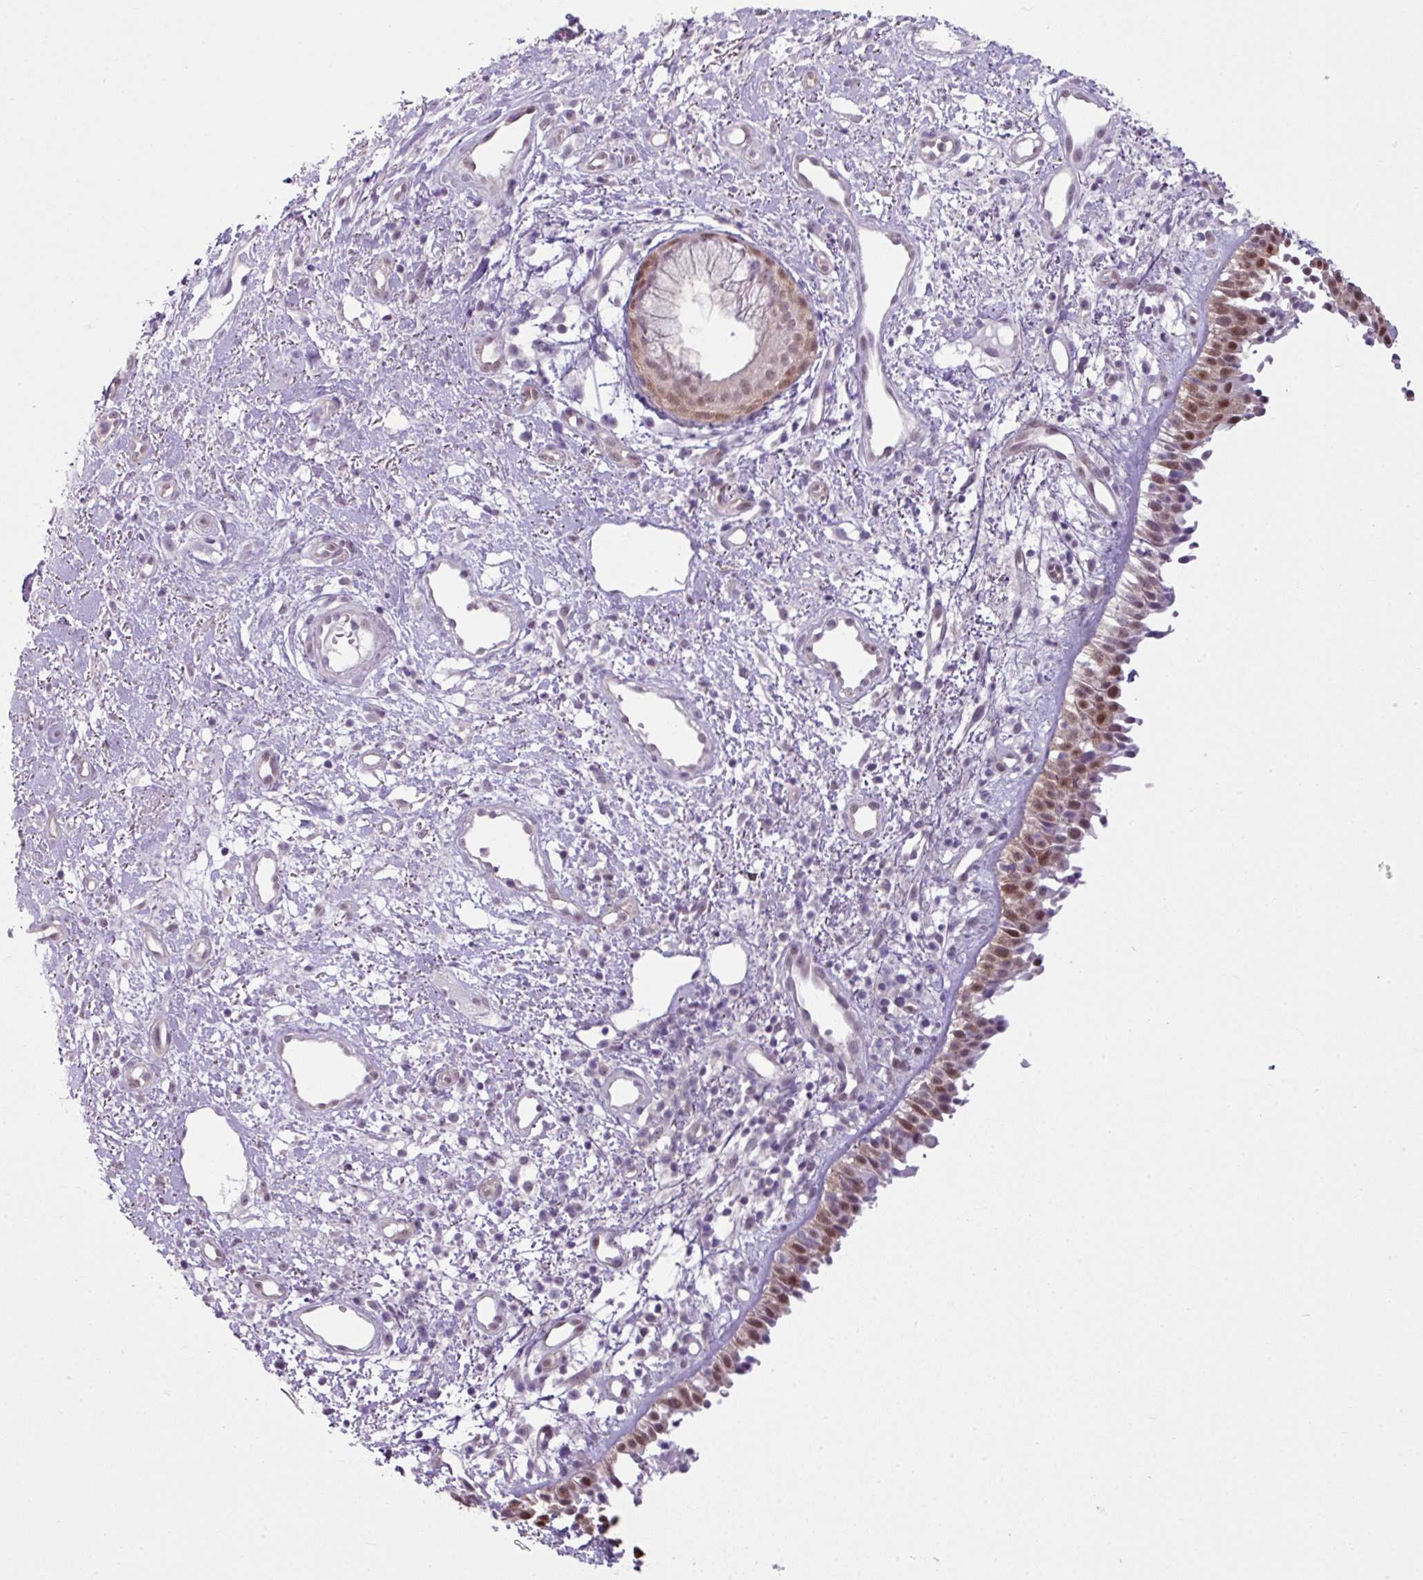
{"staining": {"intensity": "moderate", "quantity": ">75%", "location": "nuclear"}, "tissue": "nasopharynx", "cell_type": "Respiratory epithelial cells", "image_type": "normal", "snomed": [{"axis": "morphology", "description": "Normal tissue, NOS"}, {"axis": "topography", "description": "Cartilage tissue"}, {"axis": "topography", "description": "Nasopharynx"}, {"axis": "topography", "description": "Thyroid gland"}], "caption": "A brown stain shows moderate nuclear positivity of a protein in respiratory epithelial cells of normal nasopharynx. (brown staining indicates protein expression, while blue staining denotes nuclei).", "gene": "TTLL12", "patient": {"sex": "male", "age": 63}}